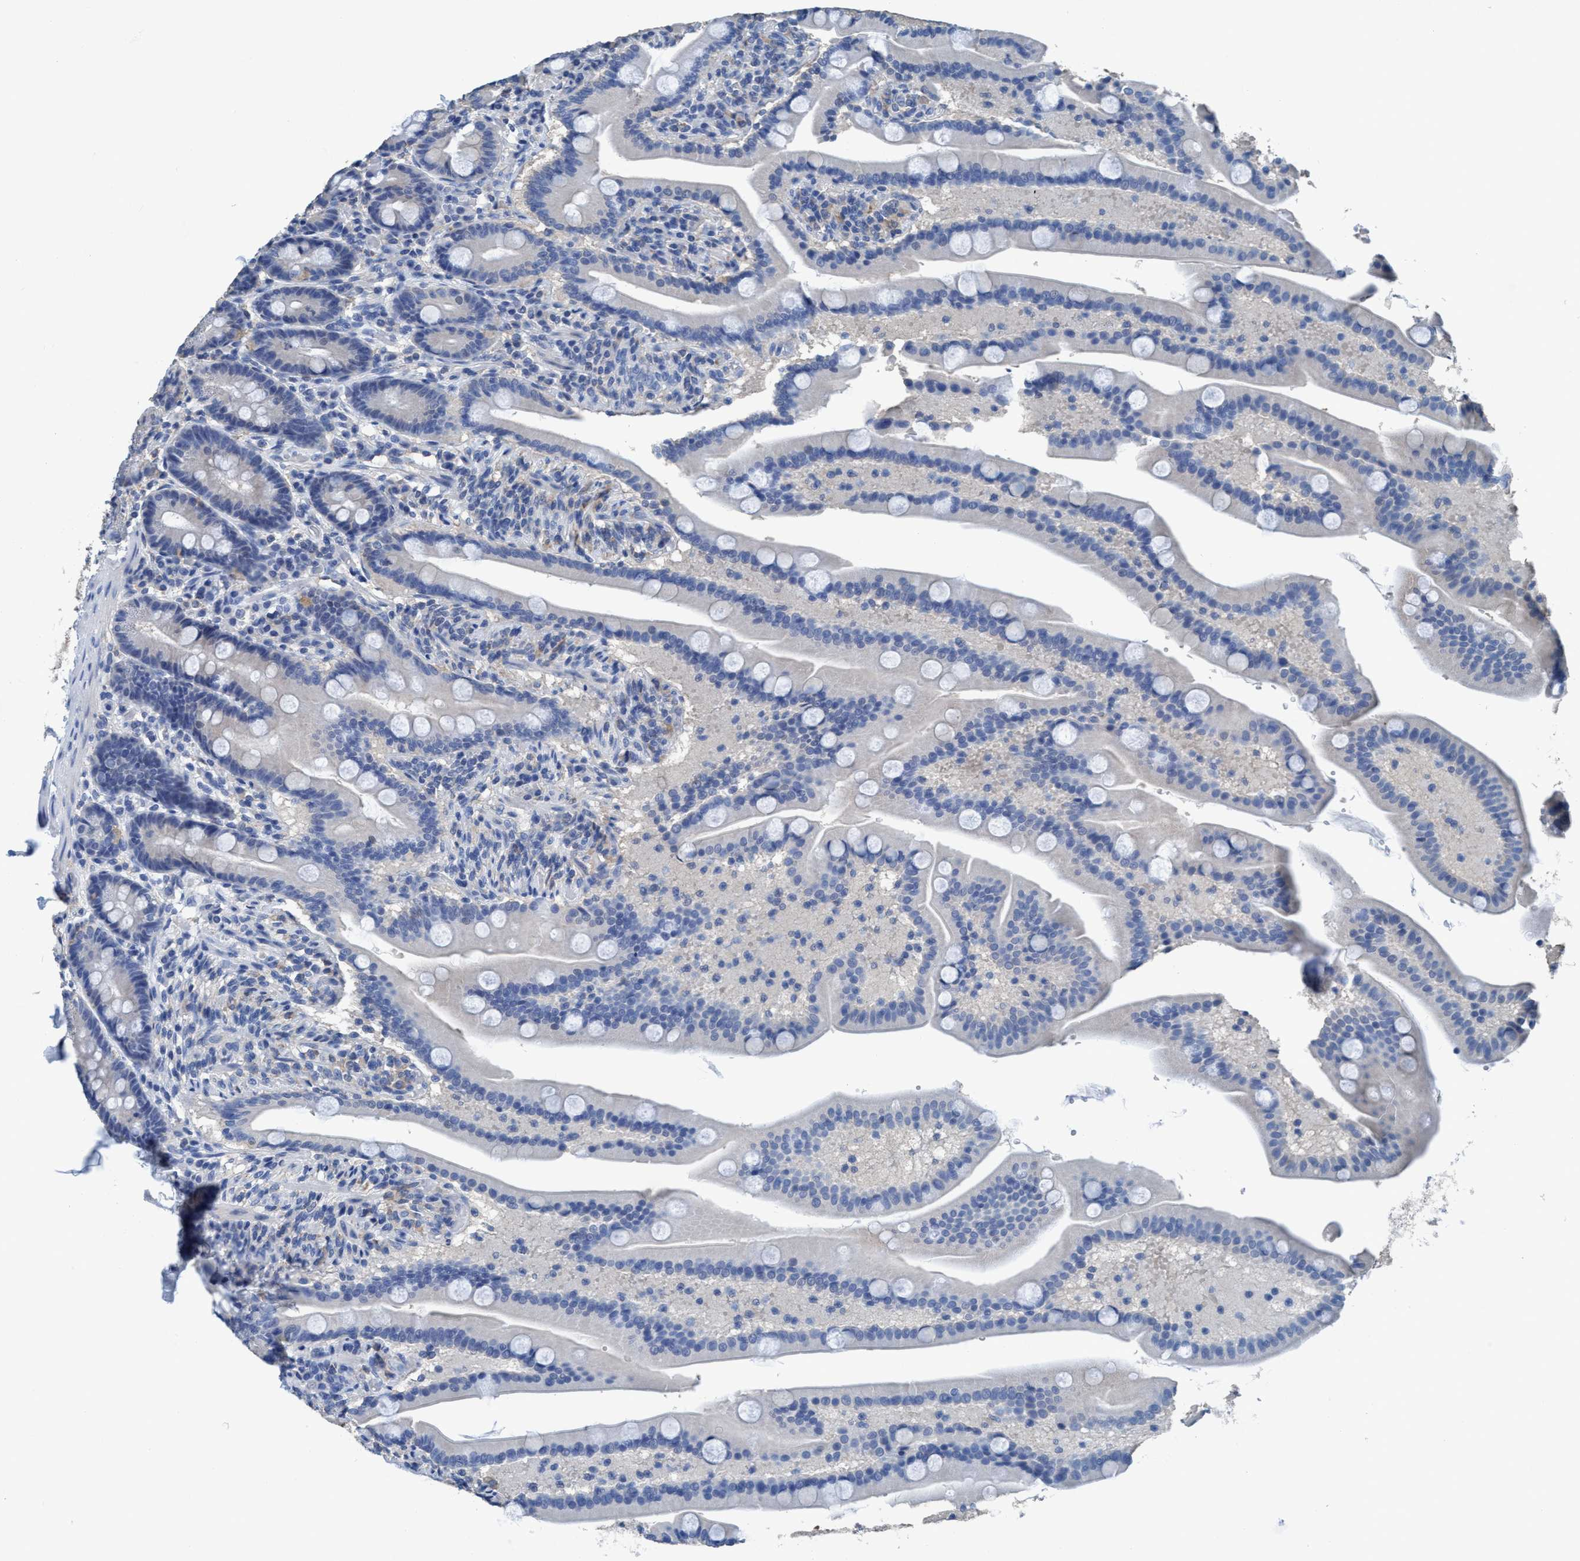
{"staining": {"intensity": "negative", "quantity": "none", "location": "none"}, "tissue": "duodenum", "cell_type": "Glandular cells", "image_type": "normal", "snomed": [{"axis": "morphology", "description": "Normal tissue, NOS"}, {"axis": "topography", "description": "Duodenum"}], "caption": "DAB (3,3'-diaminobenzidine) immunohistochemical staining of benign duodenum demonstrates no significant positivity in glandular cells.", "gene": "DNAI1", "patient": {"sex": "male", "age": 54}}